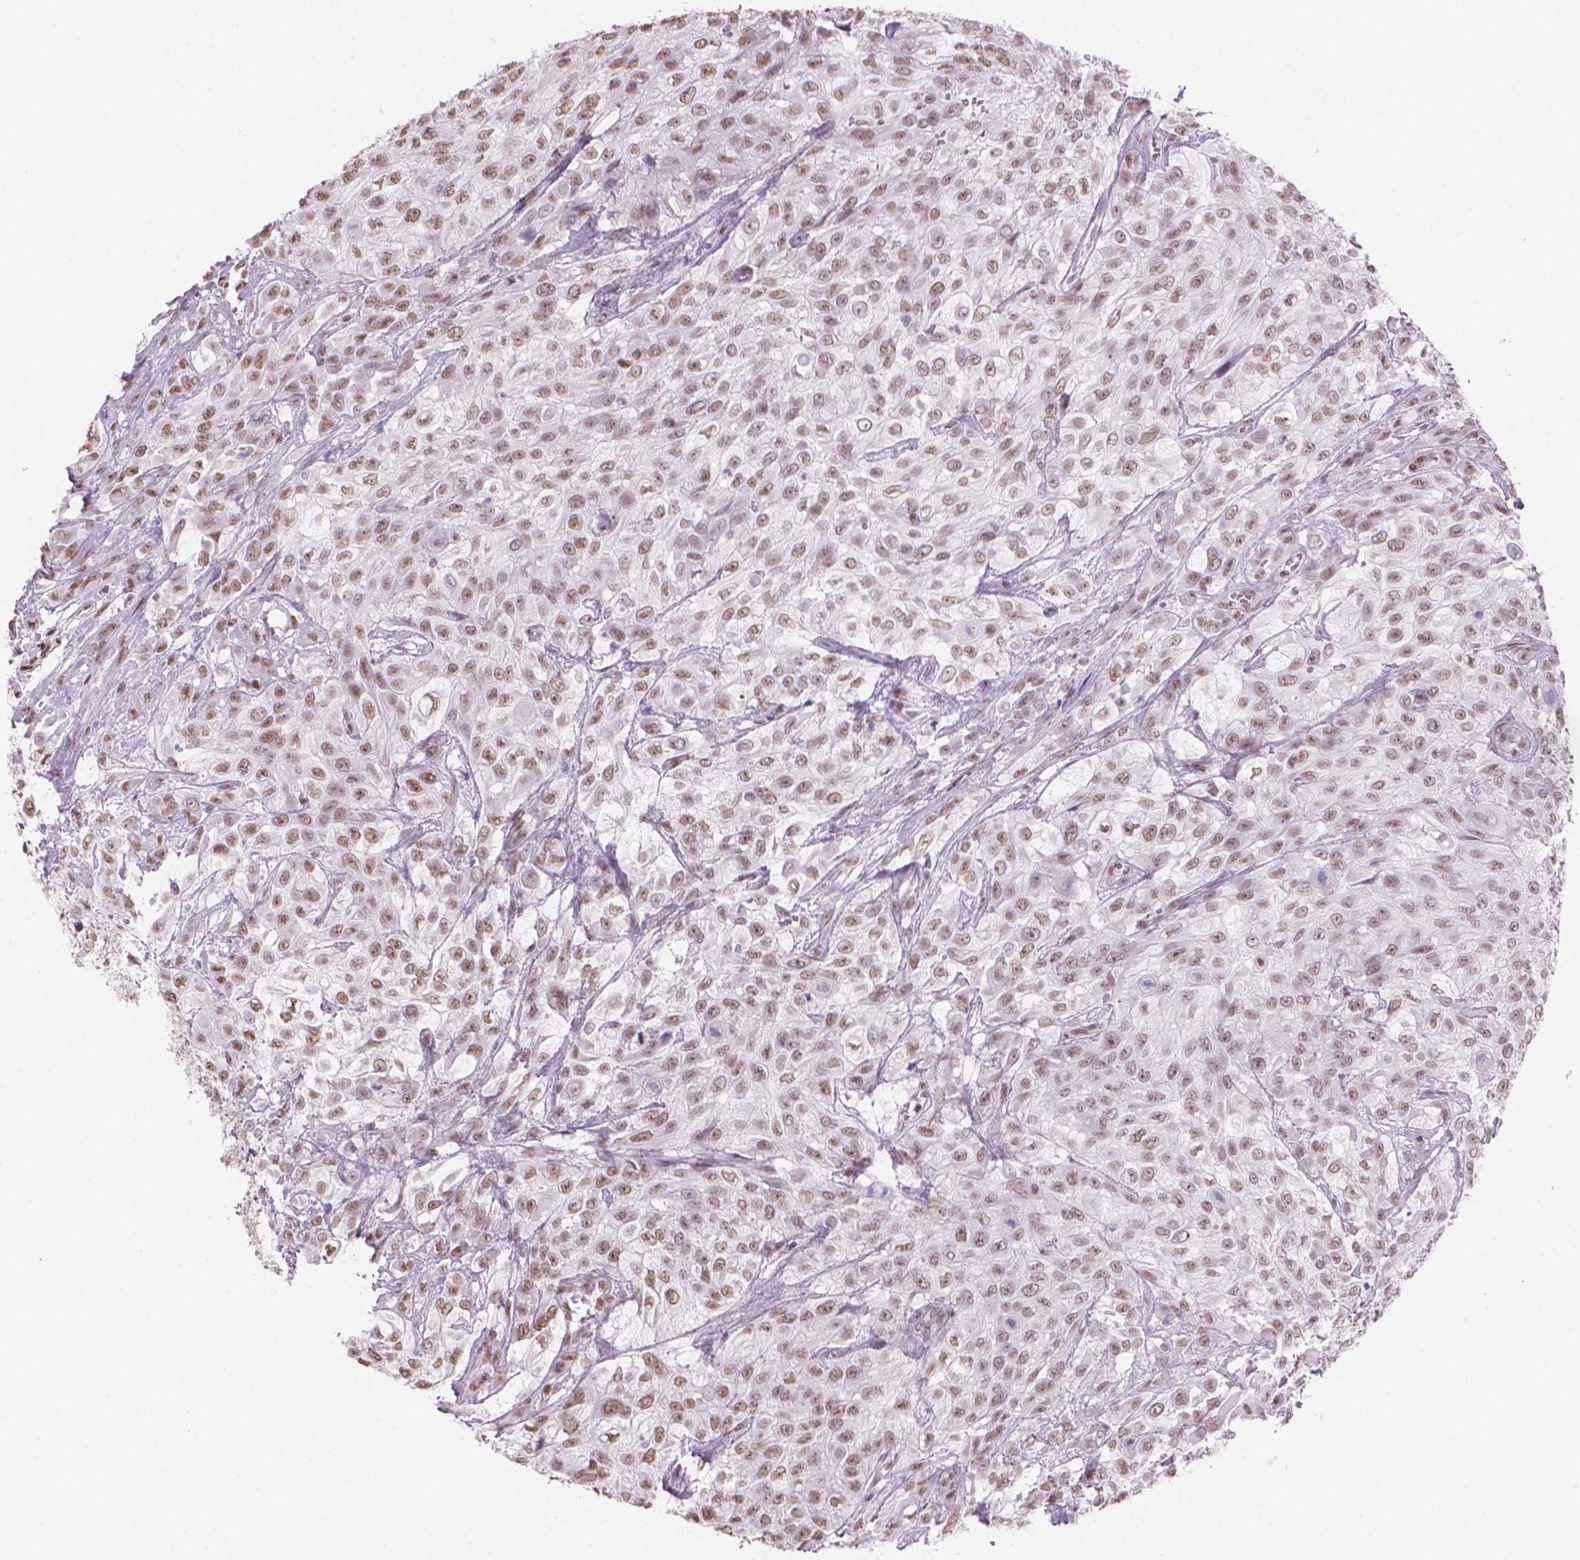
{"staining": {"intensity": "moderate", "quantity": ">75%", "location": "nuclear"}, "tissue": "urothelial cancer", "cell_type": "Tumor cells", "image_type": "cancer", "snomed": [{"axis": "morphology", "description": "Urothelial carcinoma, High grade"}, {"axis": "topography", "description": "Urinary bladder"}], "caption": "This is a histology image of IHC staining of high-grade urothelial carcinoma, which shows moderate staining in the nuclear of tumor cells.", "gene": "PIAS2", "patient": {"sex": "male", "age": 57}}